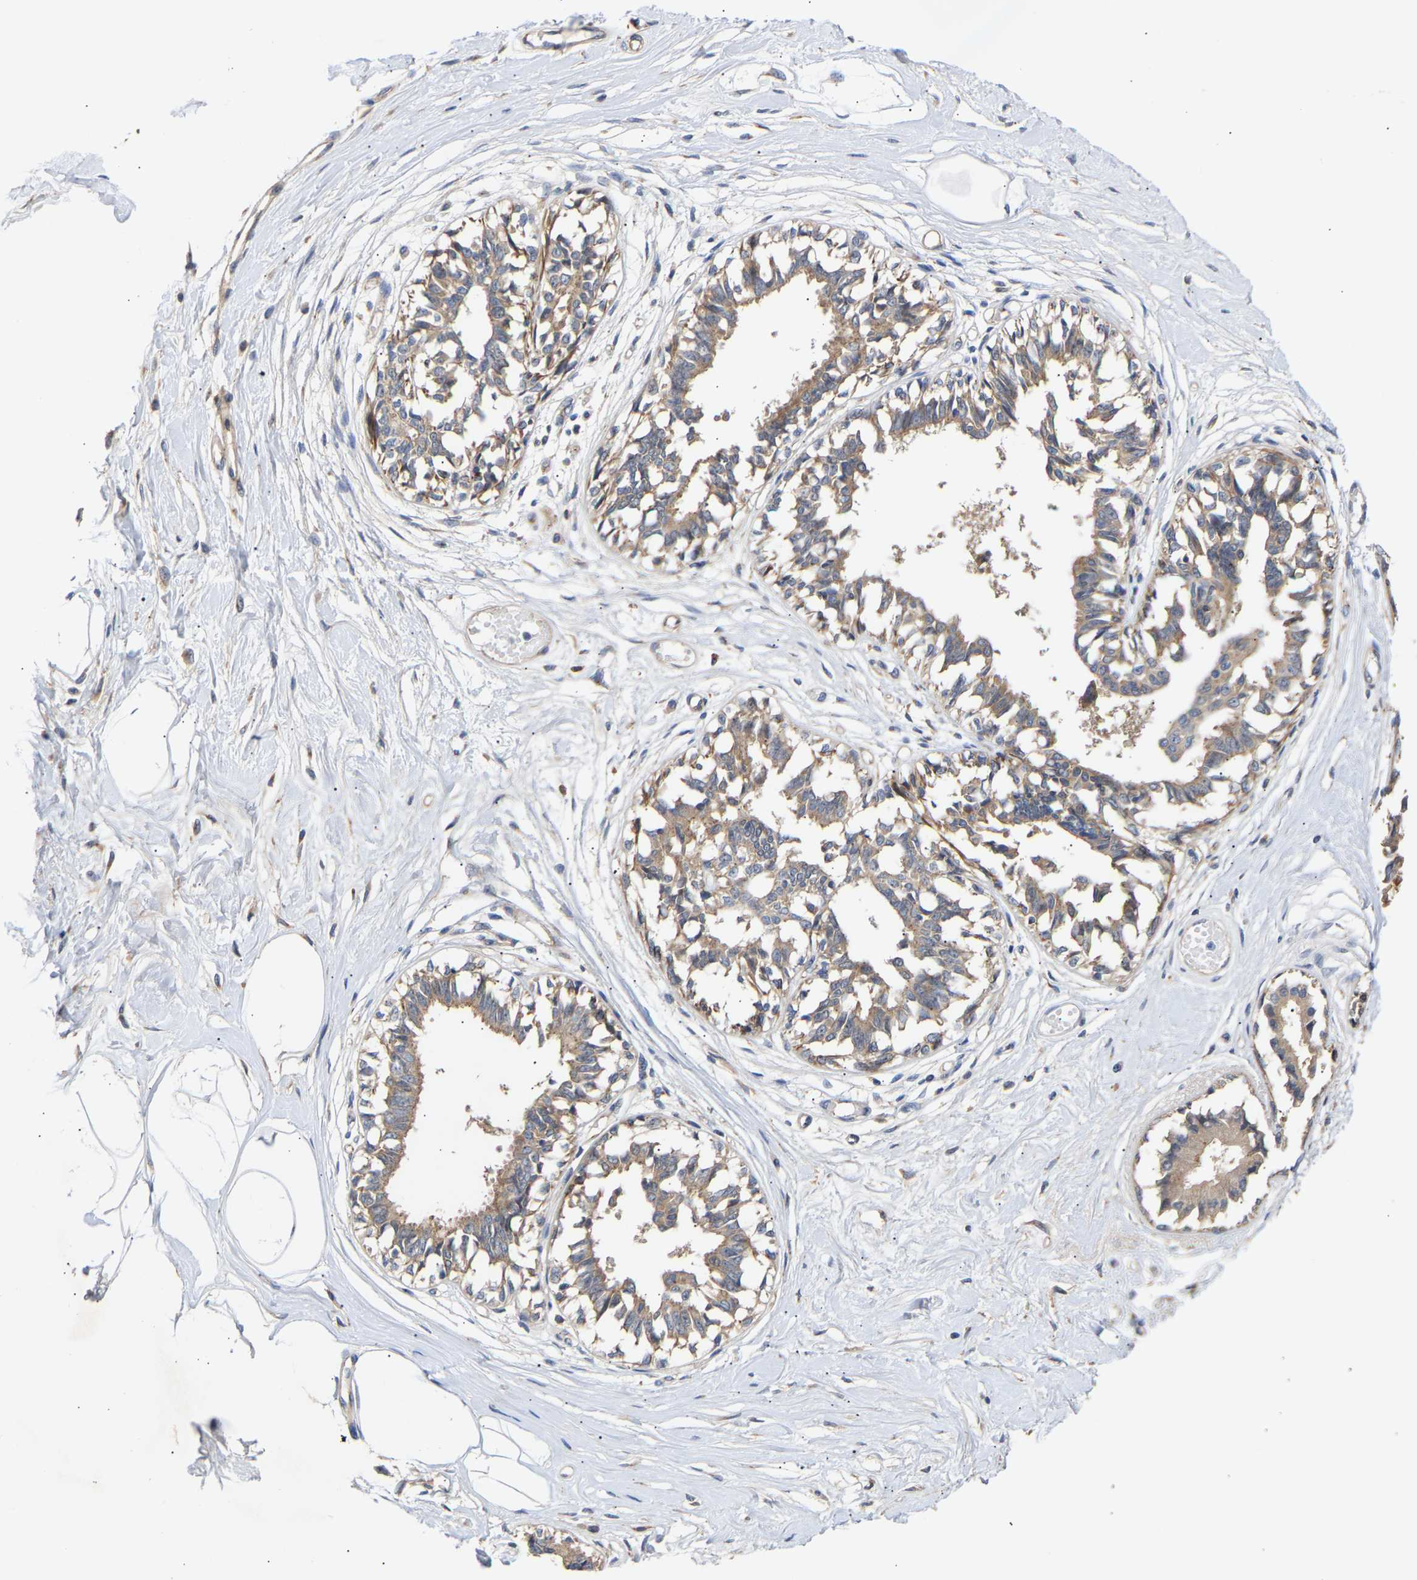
{"staining": {"intensity": "negative", "quantity": "none", "location": "none"}, "tissue": "breast", "cell_type": "Adipocytes", "image_type": "normal", "snomed": [{"axis": "morphology", "description": "Normal tissue, NOS"}, {"axis": "topography", "description": "Breast"}], "caption": "Adipocytes show no significant expression in benign breast. Brightfield microscopy of immunohistochemistry (IHC) stained with DAB (3,3'-diaminobenzidine) (brown) and hematoxylin (blue), captured at high magnification.", "gene": "KASH5", "patient": {"sex": "female", "age": 45}}